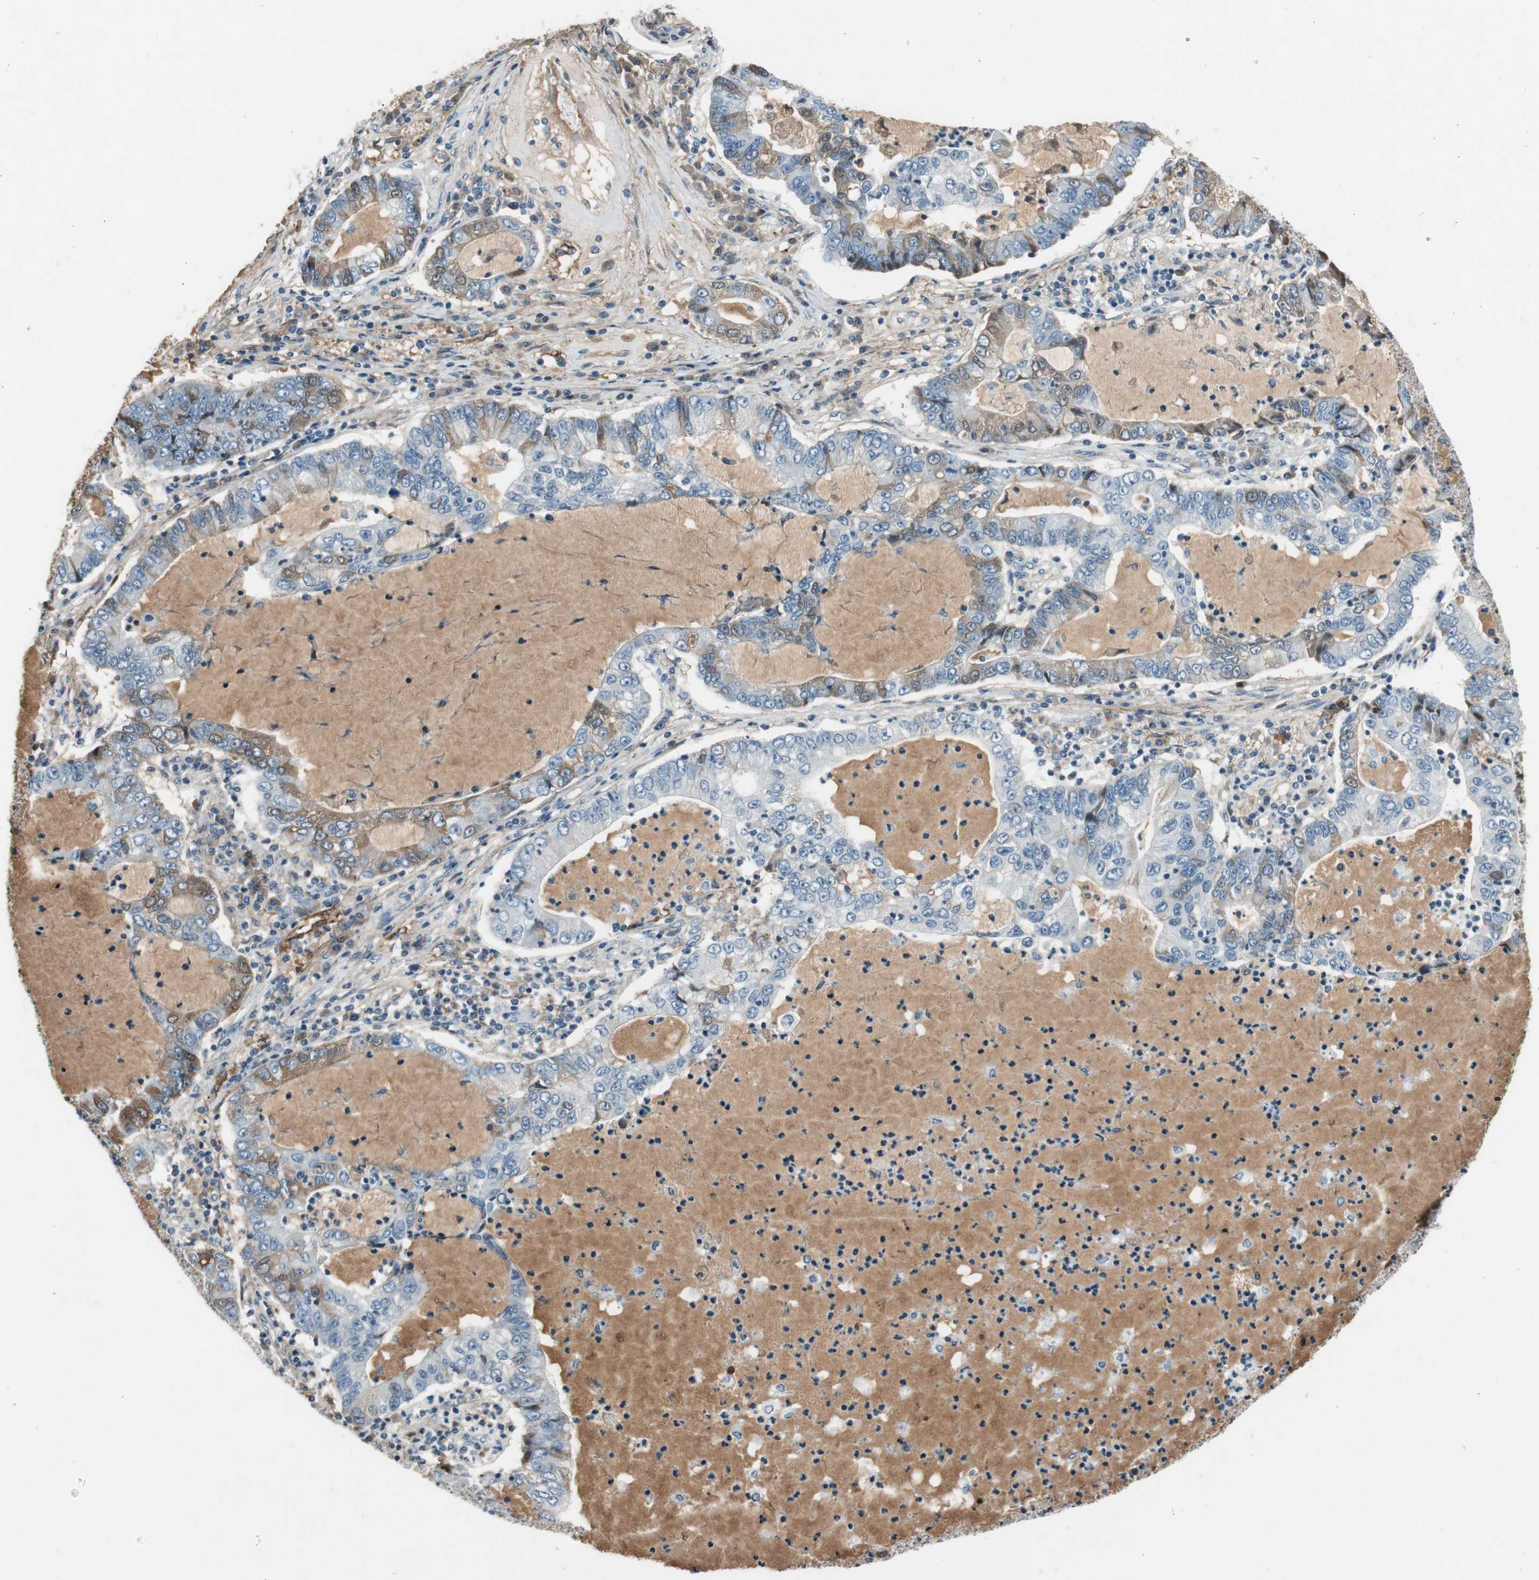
{"staining": {"intensity": "moderate", "quantity": "<25%", "location": "cytoplasmic/membranous"}, "tissue": "lung cancer", "cell_type": "Tumor cells", "image_type": "cancer", "snomed": [{"axis": "morphology", "description": "Adenocarcinoma, NOS"}, {"axis": "topography", "description": "Lung"}], "caption": "Adenocarcinoma (lung) tissue demonstrates moderate cytoplasmic/membranous staining in about <25% of tumor cells, visualized by immunohistochemistry. (DAB = brown stain, brightfield microscopy at high magnification).", "gene": "PDPN", "patient": {"sex": "female", "age": 51}}